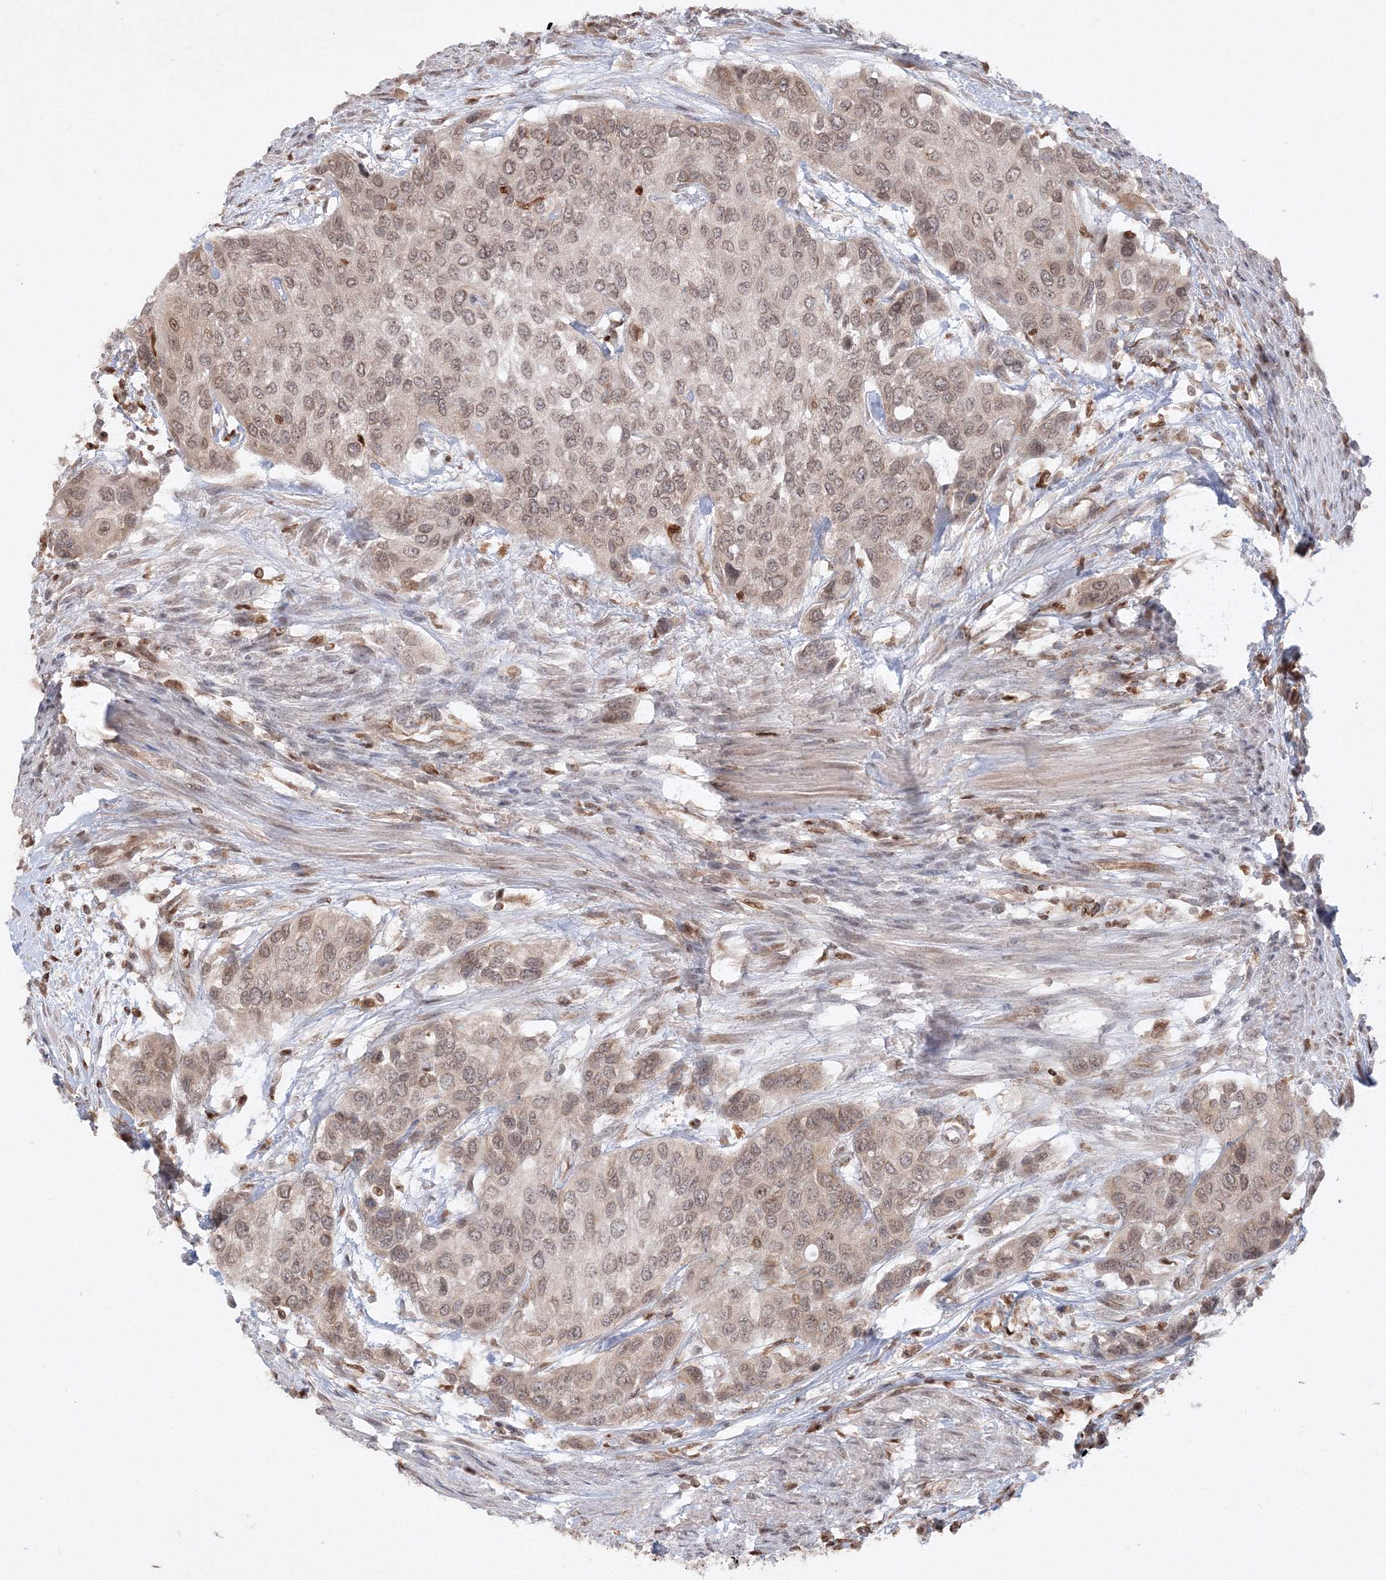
{"staining": {"intensity": "weak", "quantity": ">75%", "location": "nuclear"}, "tissue": "urothelial cancer", "cell_type": "Tumor cells", "image_type": "cancer", "snomed": [{"axis": "morphology", "description": "Normal tissue, NOS"}, {"axis": "morphology", "description": "Urothelial carcinoma, High grade"}, {"axis": "topography", "description": "Vascular tissue"}, {"axis": "topography", "description": "Urinary bladder"}], "caption": "Immunohistochemical staining of human urothelial cancer demonstrates weak nuclear protein positivity in approximately >75% of tumor cells. (DAB (3,3'-diaminobenzidine) IHC, brown staining for protein, blue staining for nuclei).", "gene": "TMEM50B", "patient": {"sex": "female", "age": 56}}